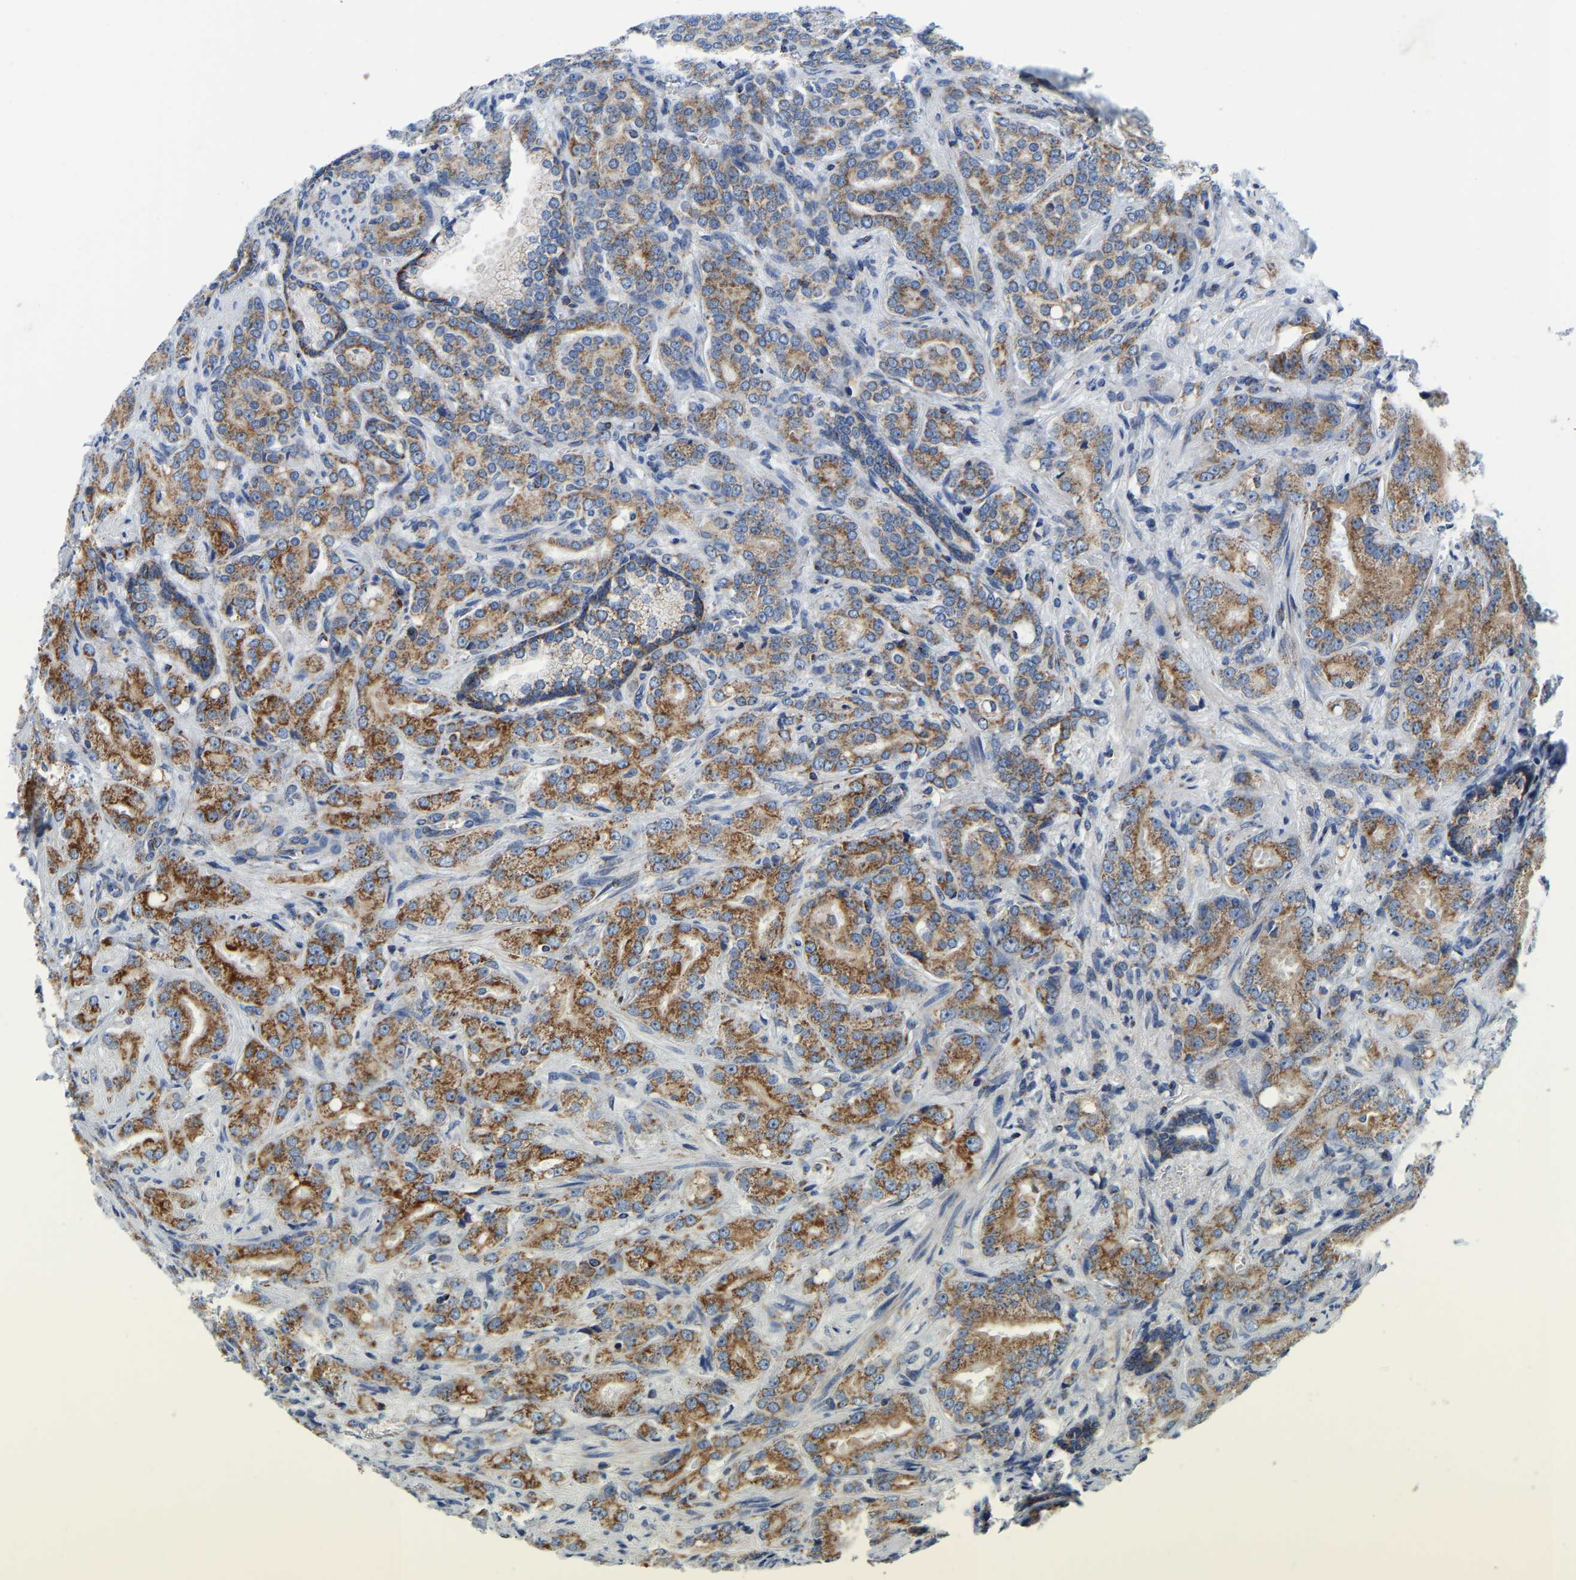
{"staining": {"intensity": "moderate", "quantity": ">75%", "location": "cytoplasmic/membranous"}, "tissue": "prostate cancer", "cell_type": "Tumor cells", "image_type": "cancer", "snomed": [{"axis": "morphology", "description": "Adenocarcinoma, High grade"}, {"axis": "topography", "description": "Prostate"}], "caption": "An immunohistochemistry (IHC) photomicrograph of neoplastic tissue is shown. Protein staining in brown labels moderate cytoplasmic/membranous positivity in prostate cancer within tumor cells.", "gene": "SFXN1", "patient": {"sex": "male", "age": 64}}